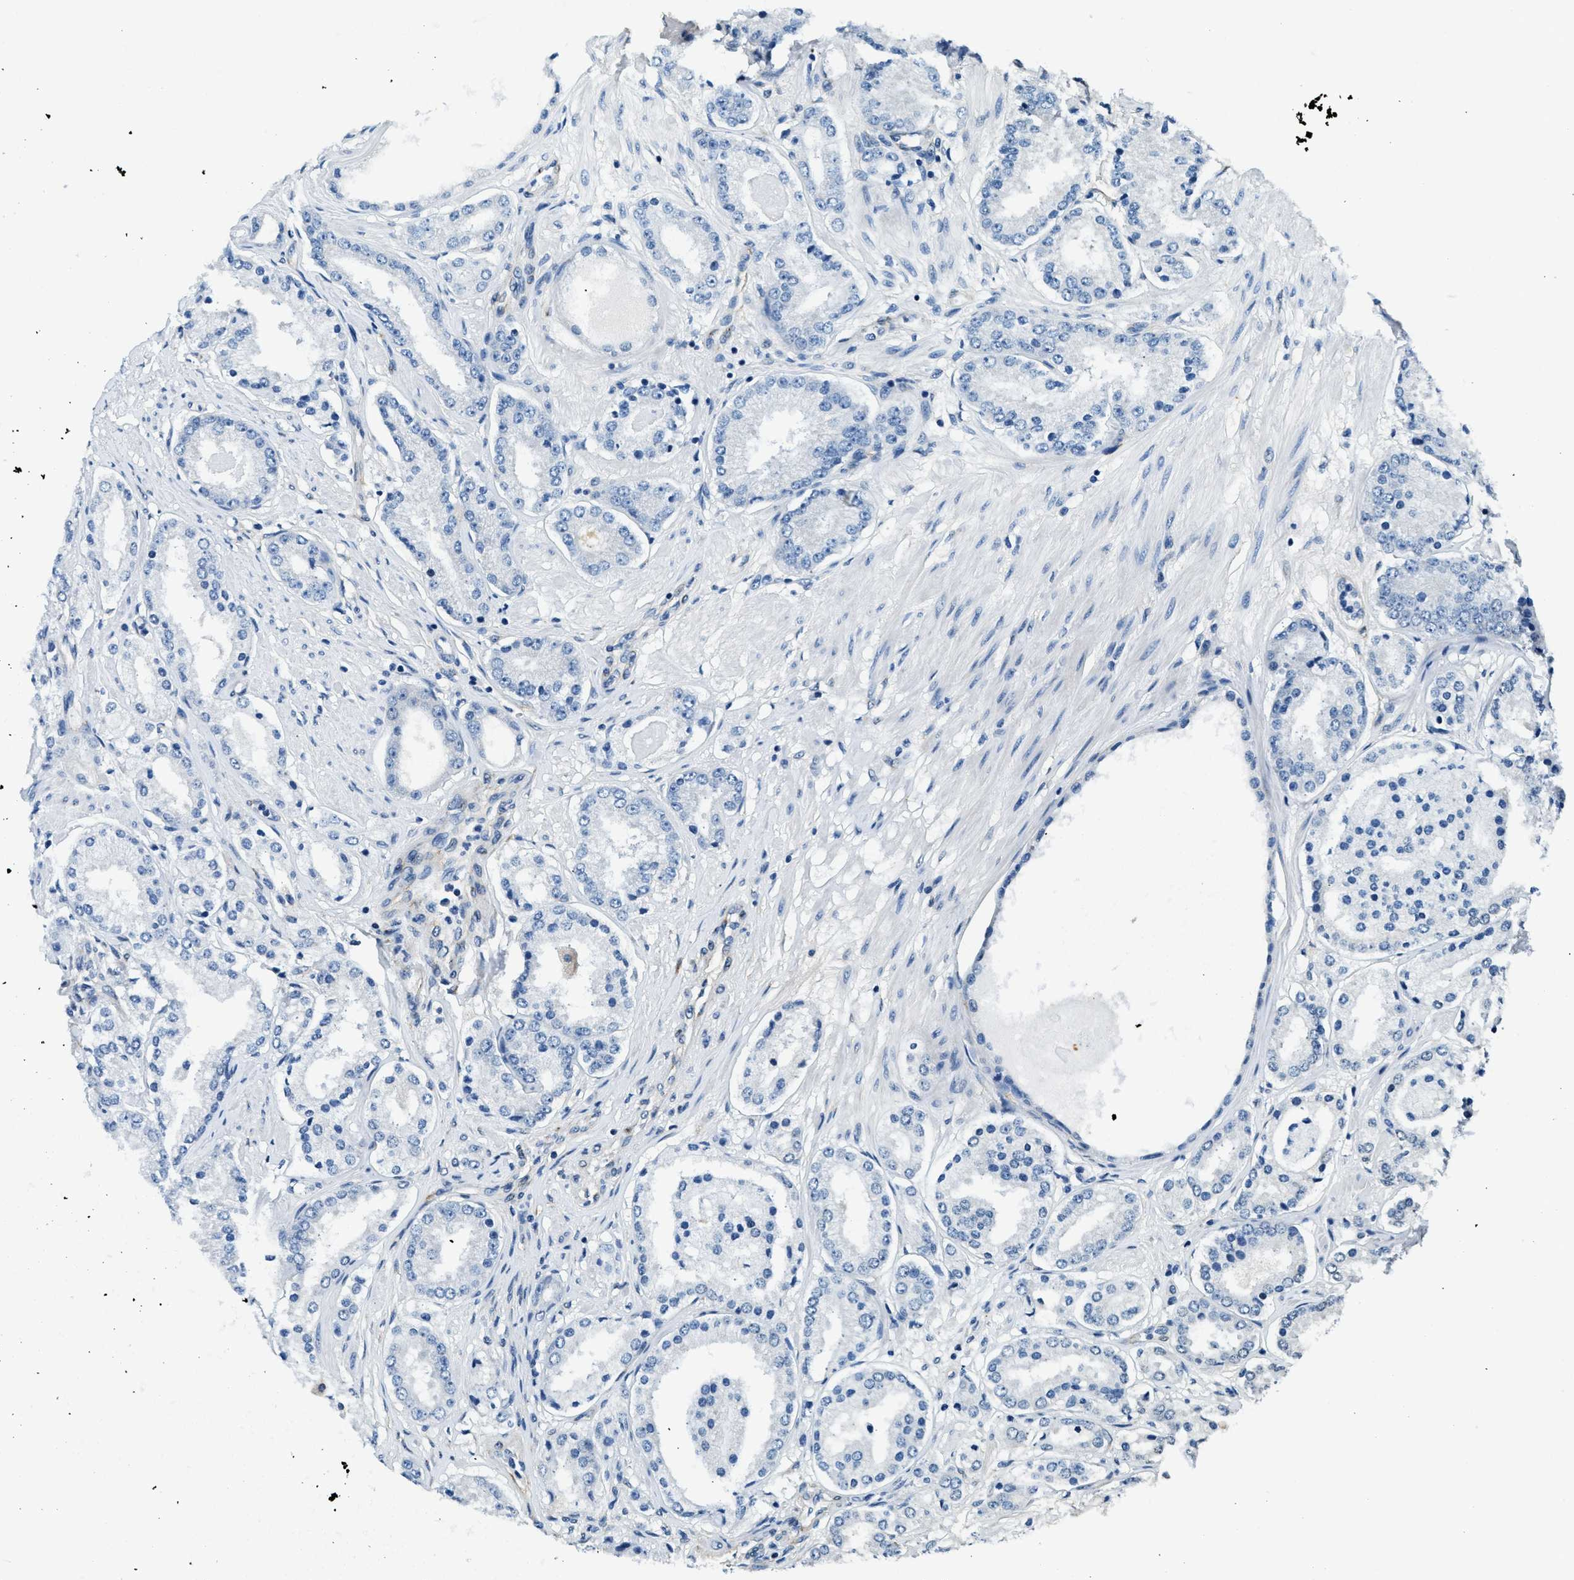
{"staining": {"intensity": "negative", "quantity": "none", "location": "none"}, "tissue": "prostate cancer", "cell_type": "Tumor cells", "image_type": "cancer", "snomed": [{"axis": "morphology", "description": "Adenocarcinoma, Low grade"}, {"axis": "topography", "description": "Prostate"}], "caption": "The immunohistochemistry image has no significant staining in tumor cells of prostate cancer (low-grade adenocarcinoma) tissue.", "gene": "TMEM186", "patient": {"sex": "male", "age": 63}}